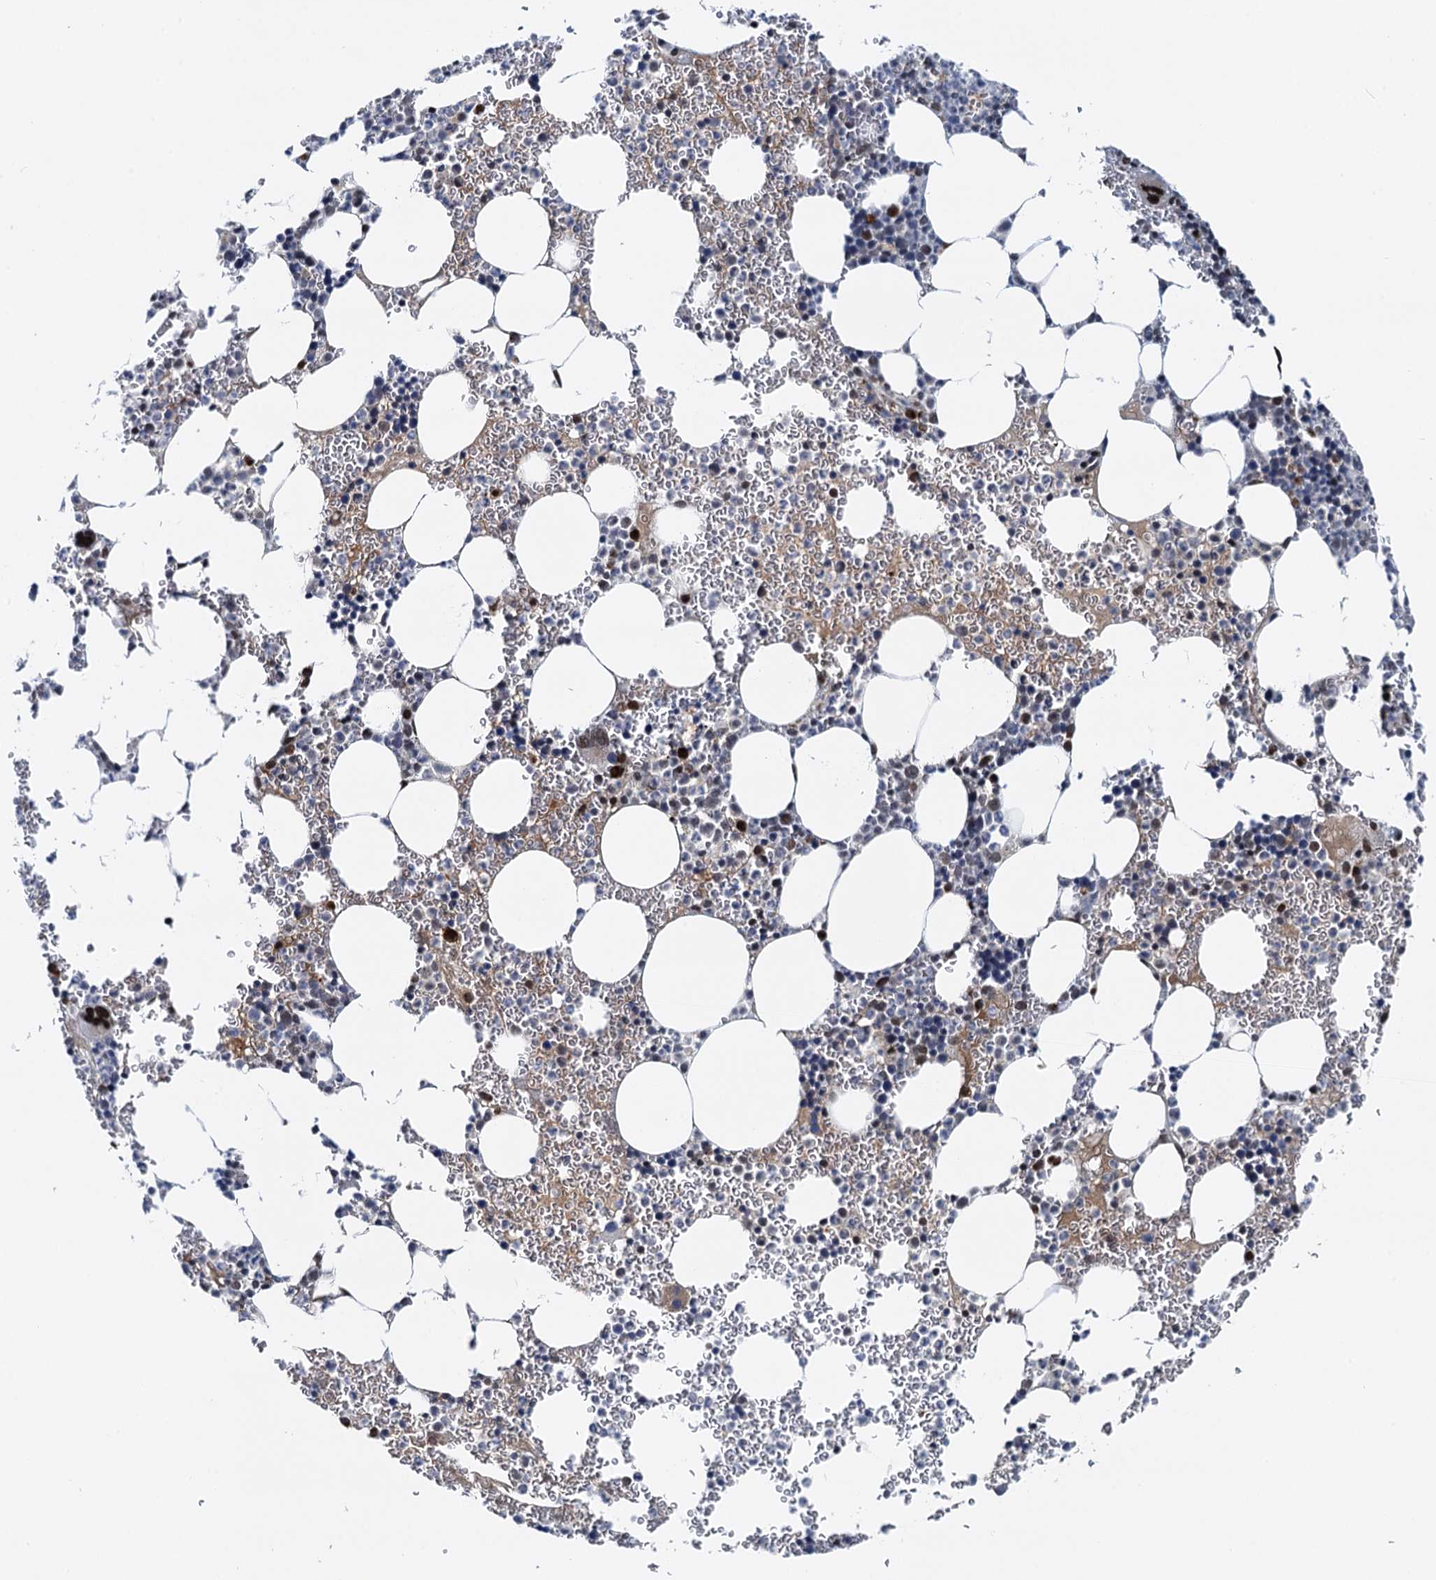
{"staining": {"intensity": "moderate", "quantity": "<25%", "location": "nuclear"}, "tissue": "bone marrow", "cell_type": "Hematopoietic cells", "image_type": "normal", "snomed": [{"axis": "morphology", "description": "Normal tissue, NOS"}, {"axis": "topography", "description": "Bone marrow"}], "caption": "Approximately <25% of hematopoietic cells in normal bone marrow exhibit moderate nuclear protein expression as visualized by brown immunohistochemical staining.", "gene": "RUFY2", "patient": {"sex": "female", "age": 78}}